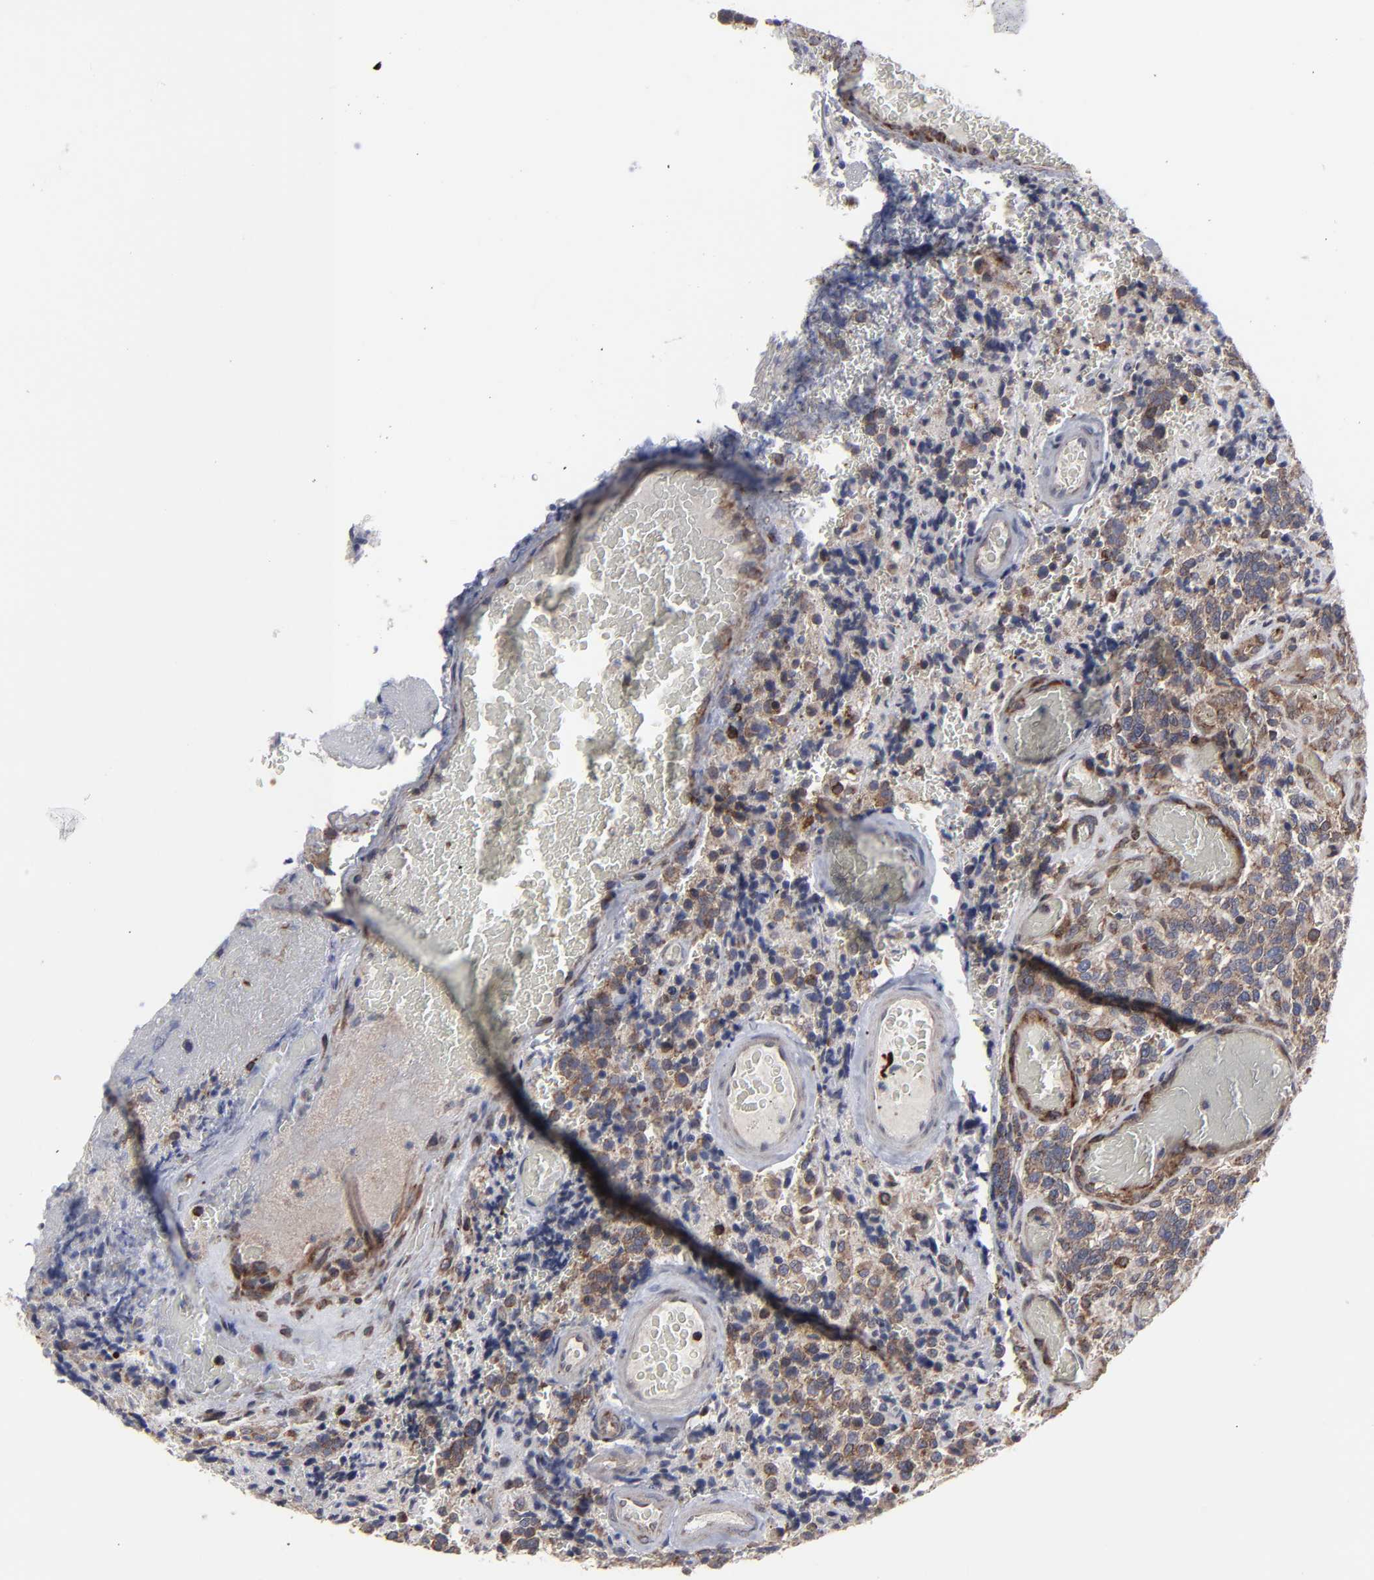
{"staining": {"intensity": "moderate", "quantity": ">75%", "location": "cytoplasmic/membranous"}, "tissue": "glioma", "cell_type": "Tumor cells", "image_type": "cancer", "snomed": [{"axis": "morphology", "description": "Glioma, malignant, High grade"}, {"axis": "topography", "description": "Brain"}], "caption": "Human malignant high-grade glioma stained with a protein marker reveals moderate staining in tumor cells.", "gene": "KIAA2026", "patient": {"sex": "male", "age": 36}}